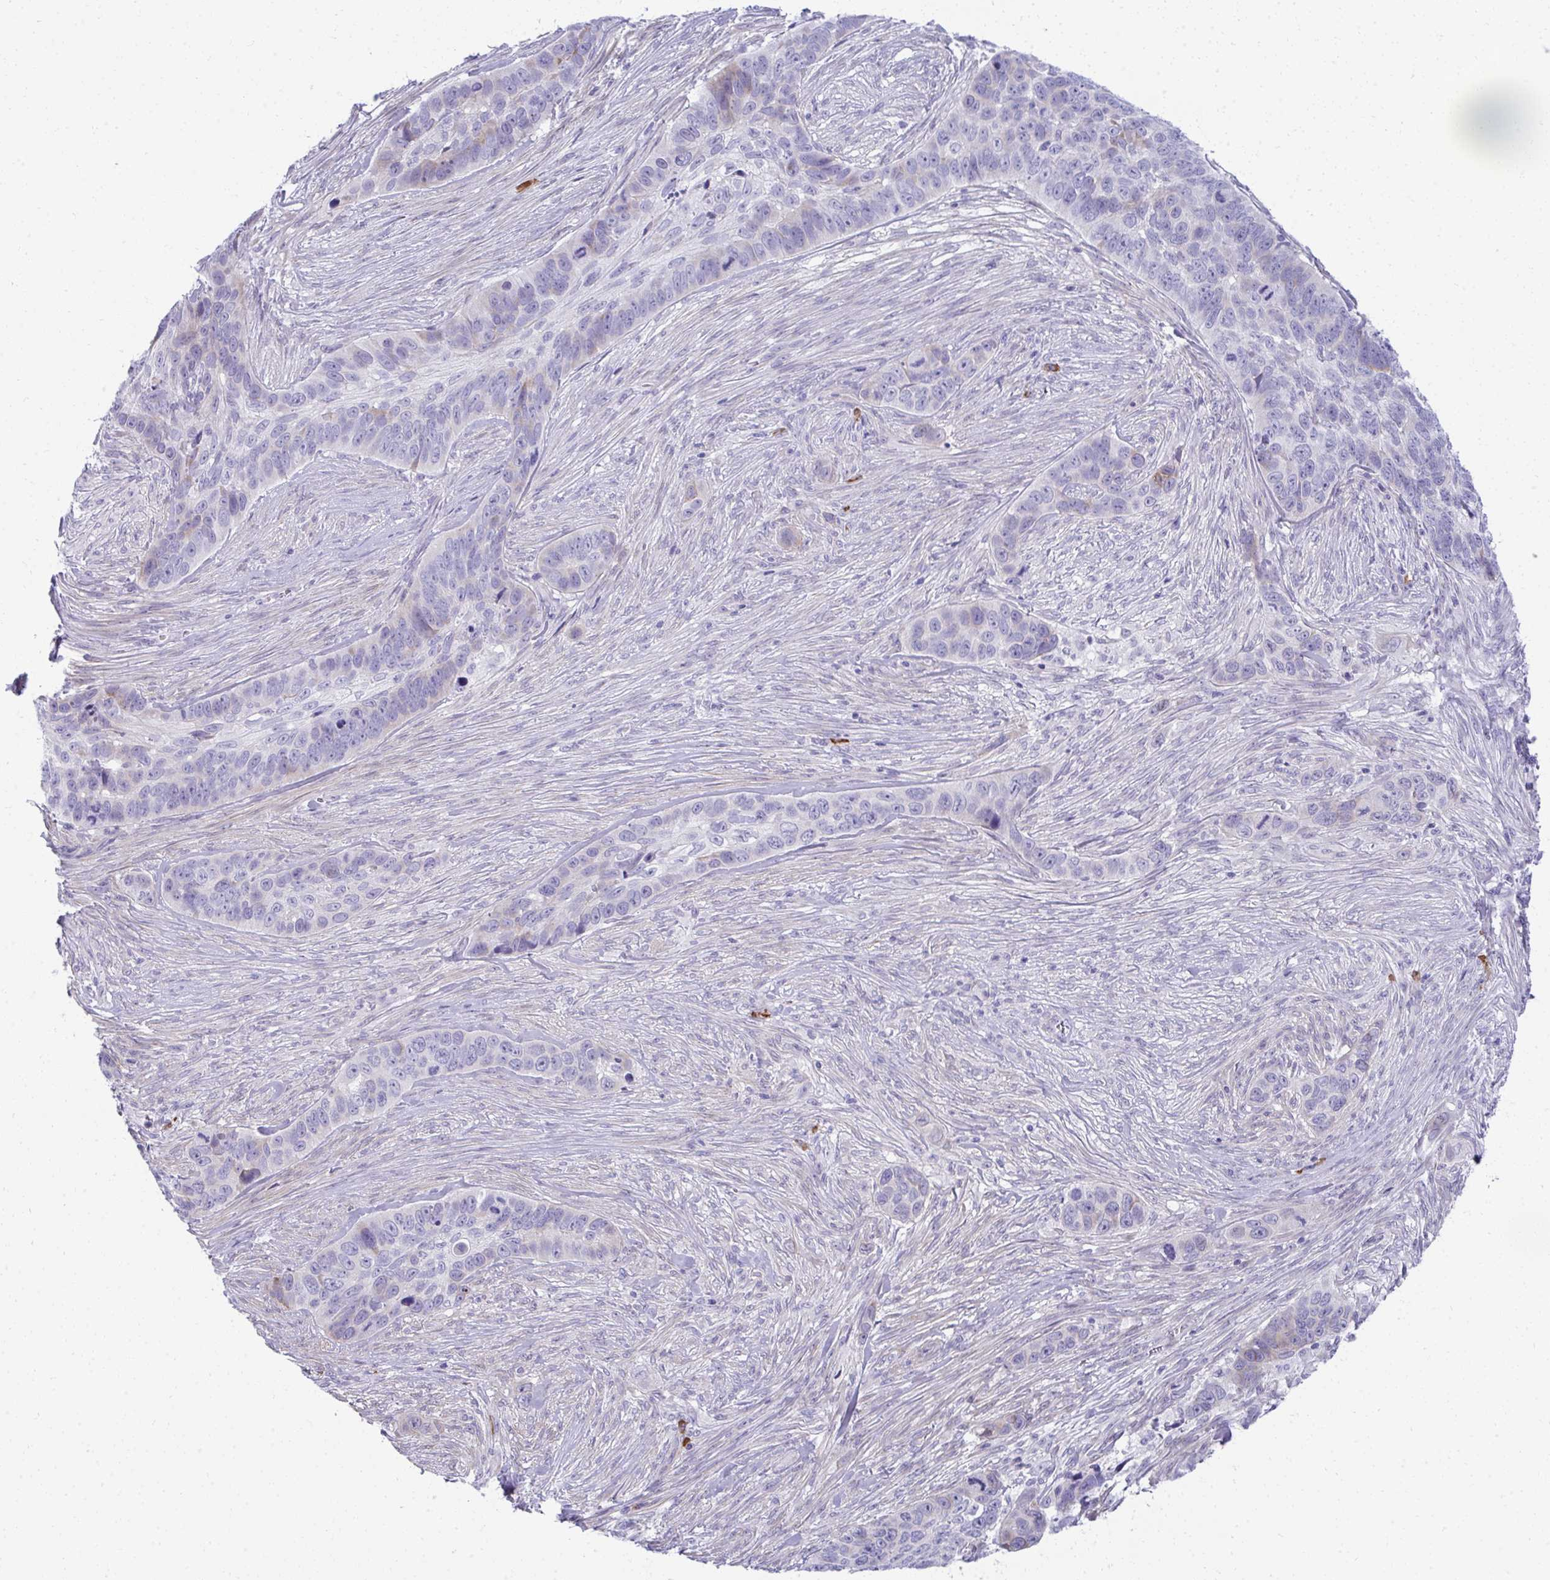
{"staining": {"intensity": "weak", "quantity": "<25%", "location": "cytoplasmic/membranous"}, "tissue": "skin cancer", "cell_type": "Tumor cells", "image_type": "cancer", "snomed": [{"axis": "morphology", "description": "Basal cell carcinoma"}, {"axis": "topography", "description": "Skin"}], "caption": "Histopathology image shows no significant protein staining in tumor cells of skin cancer. (Brightfield microscopy of DAB (3,3'-diaminobenzidine) immunohistochemistry at high magnification).", "gene": "PUS7L", "patient": {"sex": "female", "age": 82}}